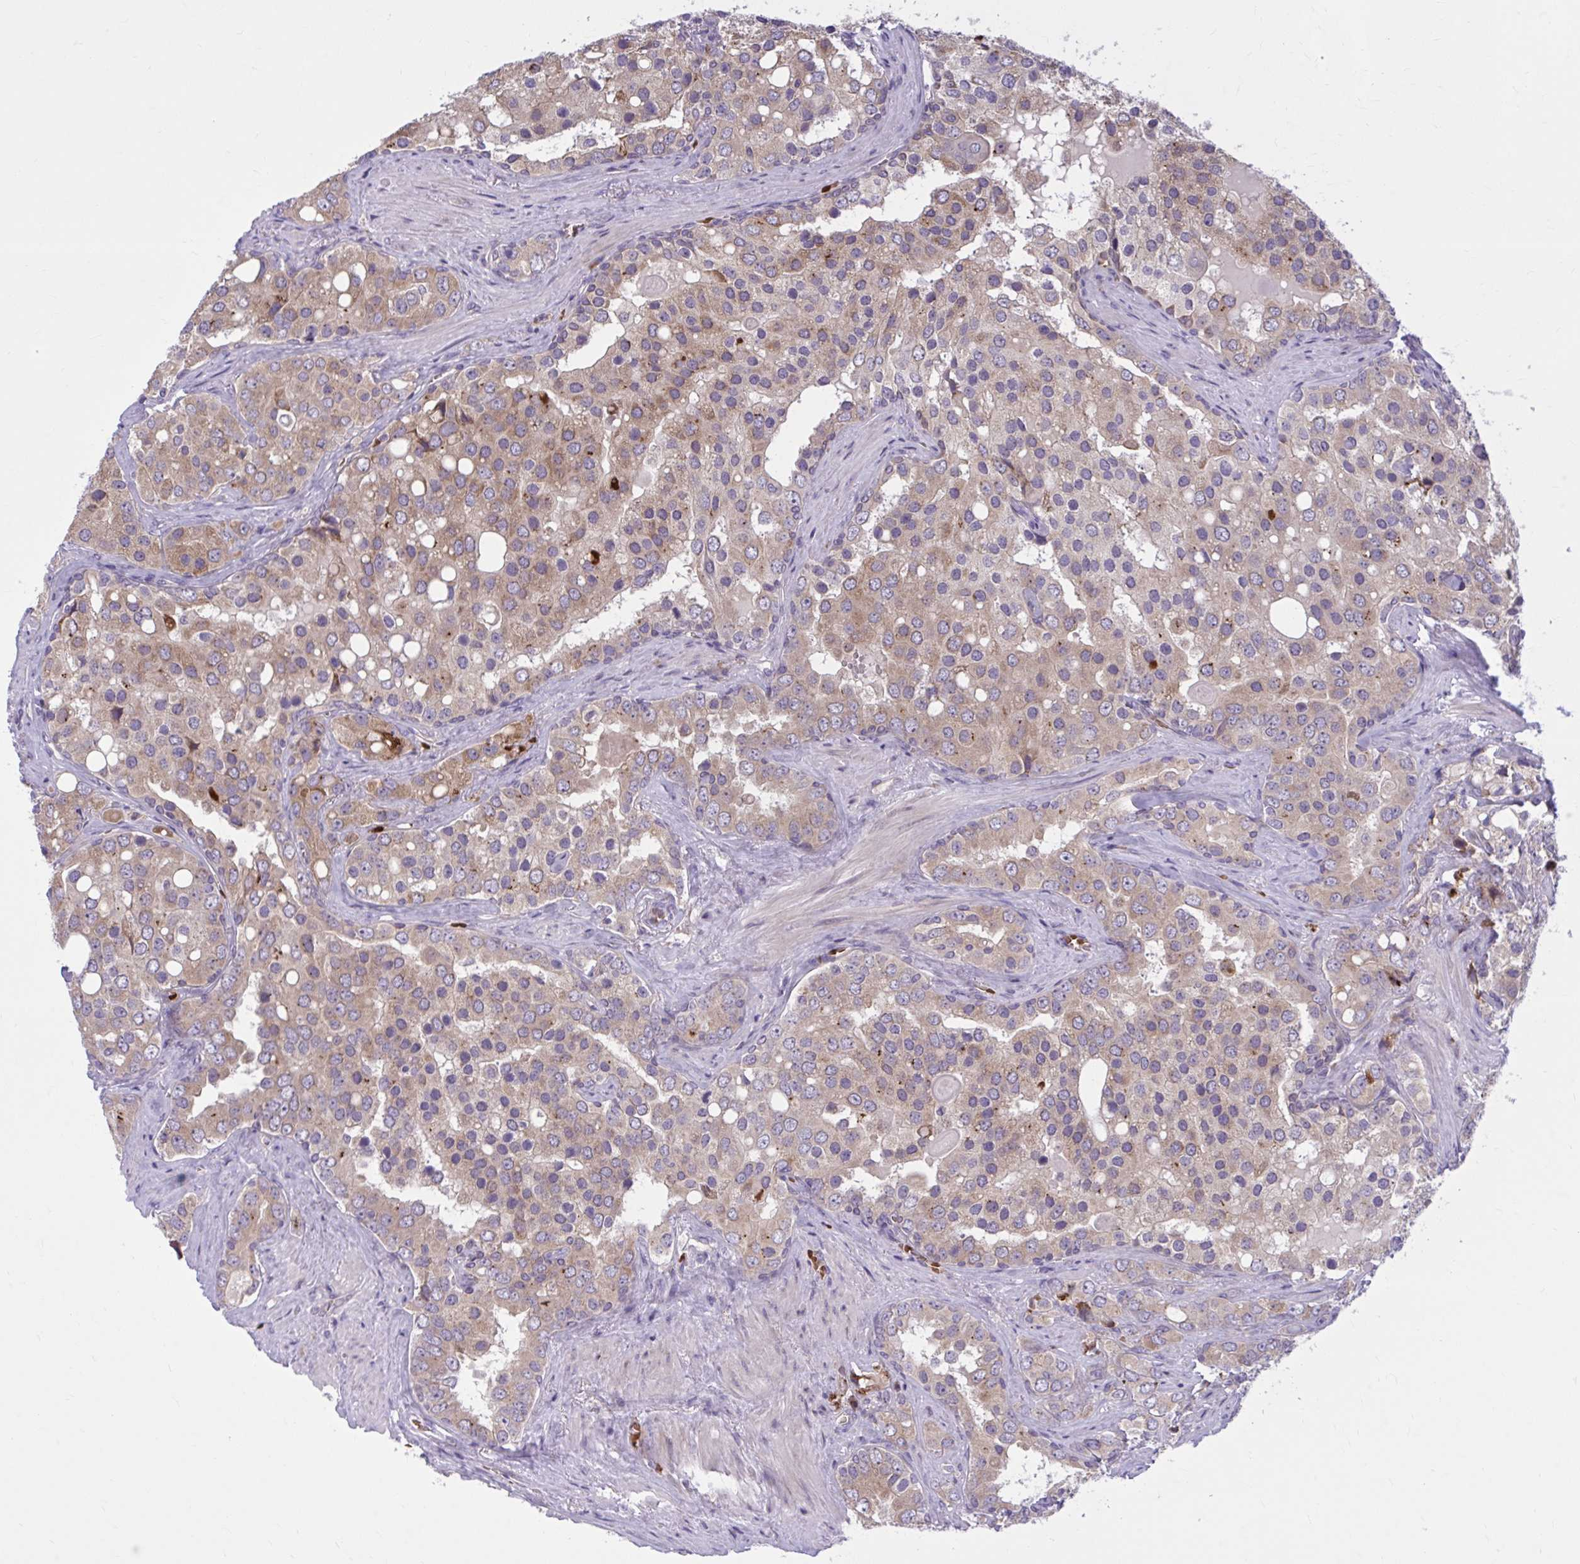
{"staining": {"intensity": "moderate", "quantity": "25%-75%", "location": "cytoplasmic/membranous"}, "tissue": "prostate cancer", "cell_type": "Tumor cells", "image_type": "cancer", "snomed": [{"axis": "morphology", "description": "Adenocarcinoma, High grade"}, {"axis": "topography", "description": "Prostate"}], "caption": "Immunohistochemical staining of prostate cancer (high-grade adenocarcinoma) reveals medium levels of moderate cytoplasmic/membranous expression in about 25%-75% of tumor cells.", "gene": "SNF8", "patient": {"sex": "male", "age": 67}}